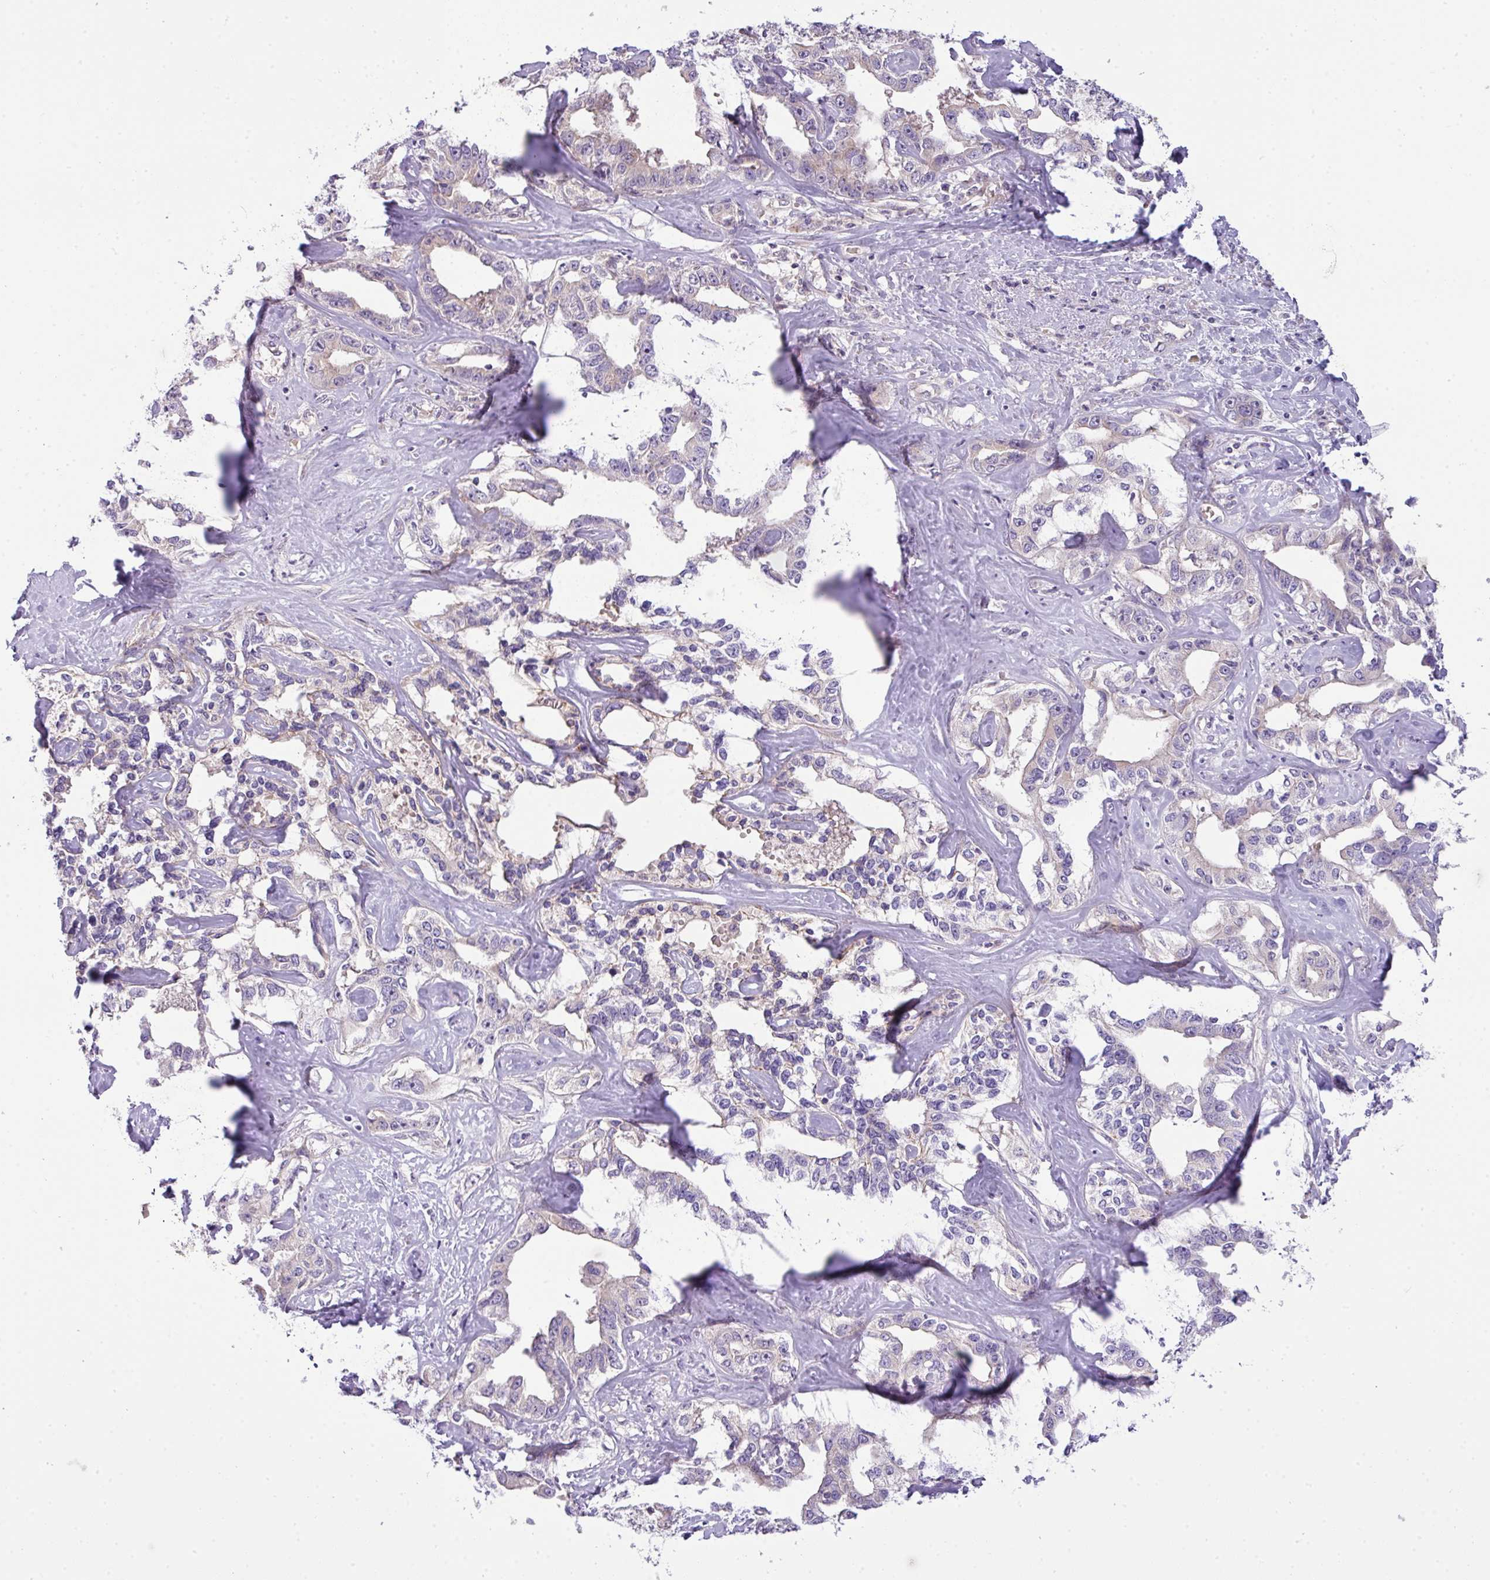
{"staining": {"intensity": "negative", "quantity": "none", "location": "none"}, "tissue": "liver cancer", "cell_type": "Tumor cells", "image_type": "cancer", "snomed": [{"axis": "morphology", "description": "Cholangiocarcinoma"}, {"axis": "topography", "description": "Liver"}], "caption": "There is no significant expression in tumor cells of liver cholangiocarcinoma.", "gene": "PIK3R5", "patient": {"sex": "male", "age": 59}}